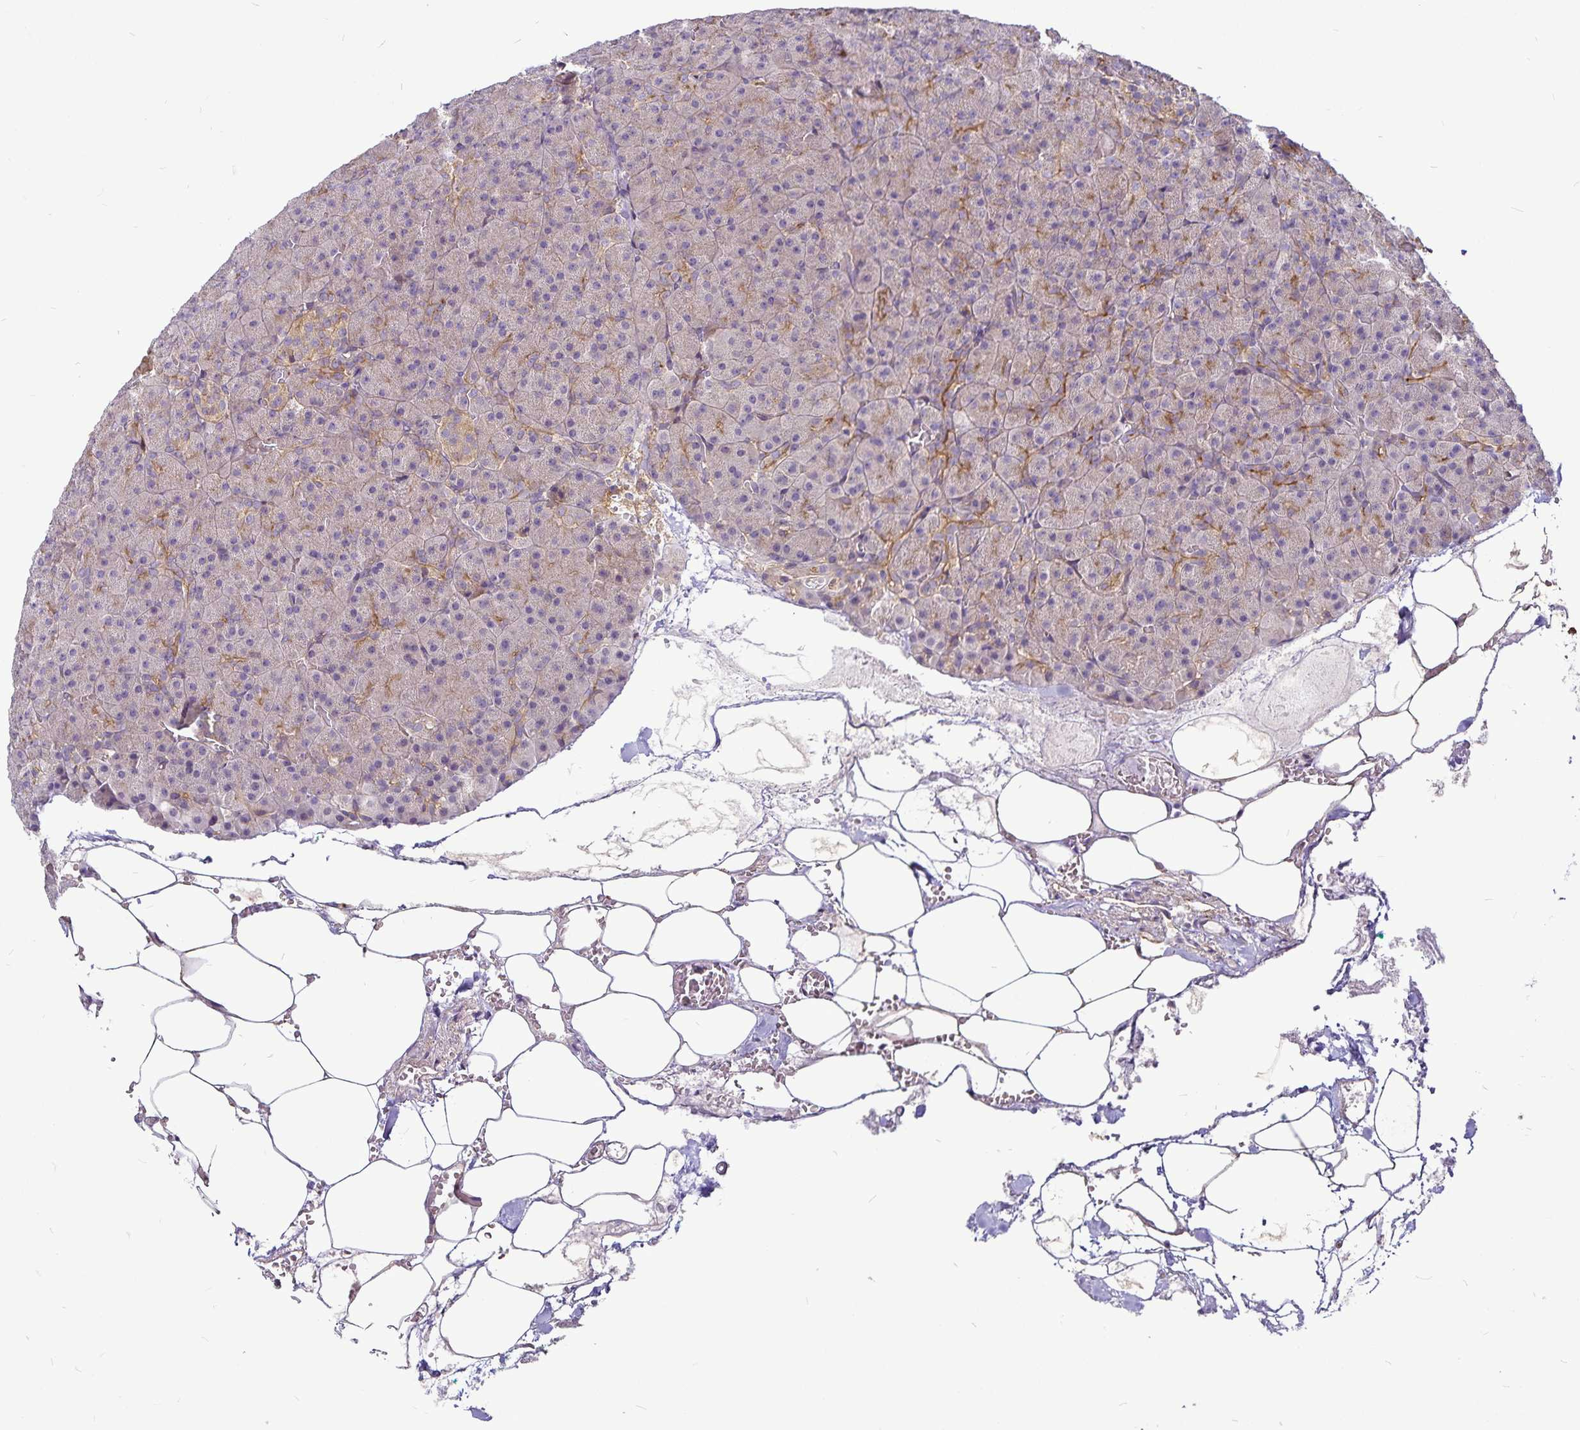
{"staining": {"intensity": "moderate", "quantity": "<25%", "location": "cytoplasmic/membranous"}, "tissue": "pancreas", "cell_type": "Exocrine glandular cells", "image_type": "normal", "snomed": [{"axis": "morphology", "description": "Normal tissue, NOS"}, {"axis": "topography", "description": "Pancreas"}], "caption": "Exocrine glandular cells demonstrate low levels of moderate cytoplasmic/membranous positivity in approximately <25% of cells in benign pancreas.", "gene": "GNG12", "patient": {"sex": "female", "age": 74}}